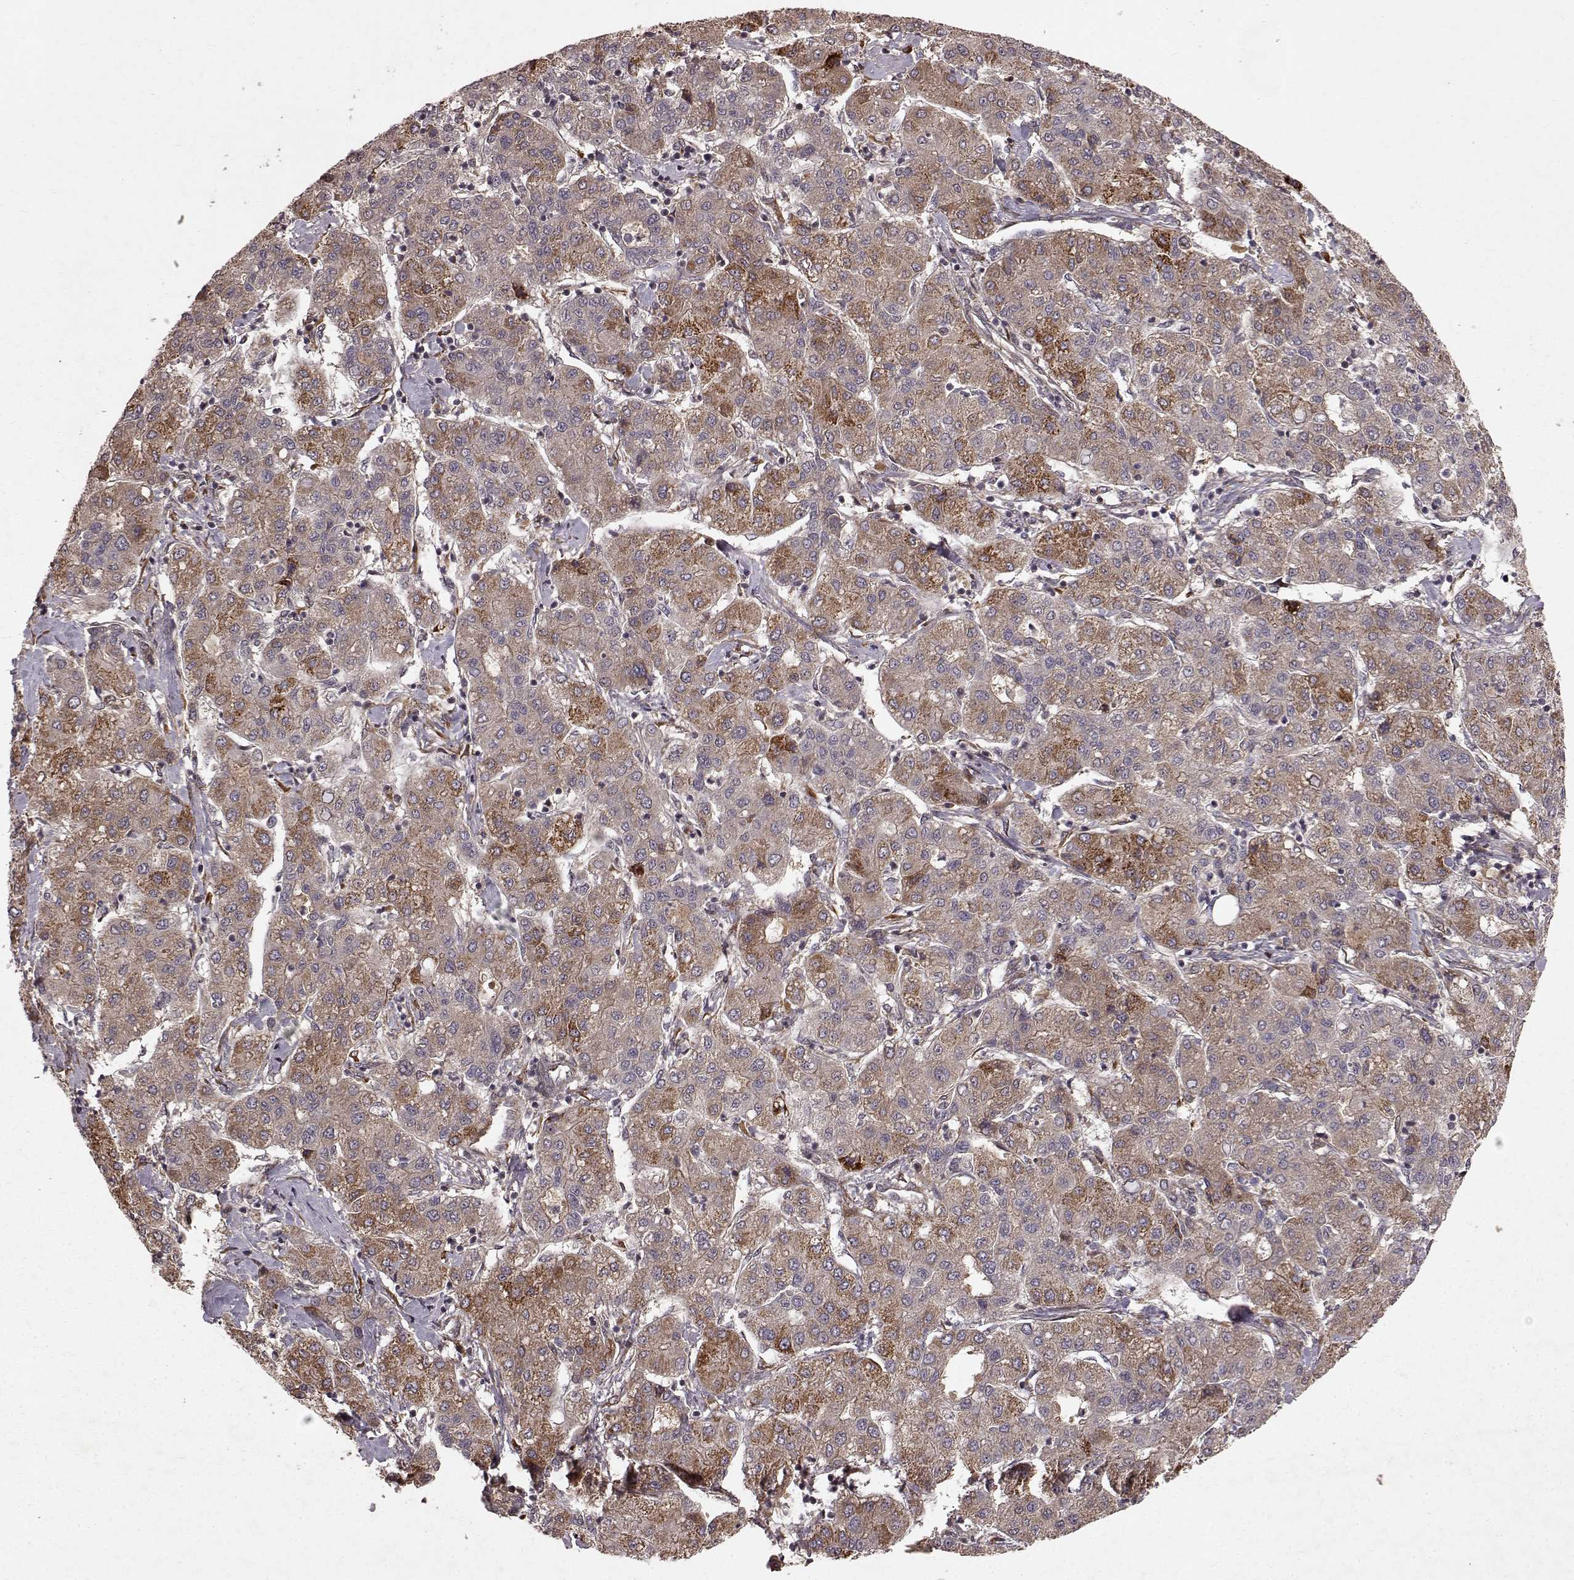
{"staining": {"intensity": "strong", "quantity": "<25%", "location": "cytoplasmic/membranous"}, "tissue": "liver cancer", "cell_type": "Tumor cells", "image_type": "cancer", "snomed": [{"axis": "morphology", "description": "Carcinoma, Hepatocellular, NOS"}, {"axis": "topography", "description": "Liver"}], "caption": "This photomicrograph reveals immunohistochemistry (IHC) staining of human liver hepatocellular carcinoma, with medium strong cytoplasmic/membranous expression in approximately <25% of tumor cells.", "gene": "FSTL1", "patient": {"sex": "male", "age": 65}}